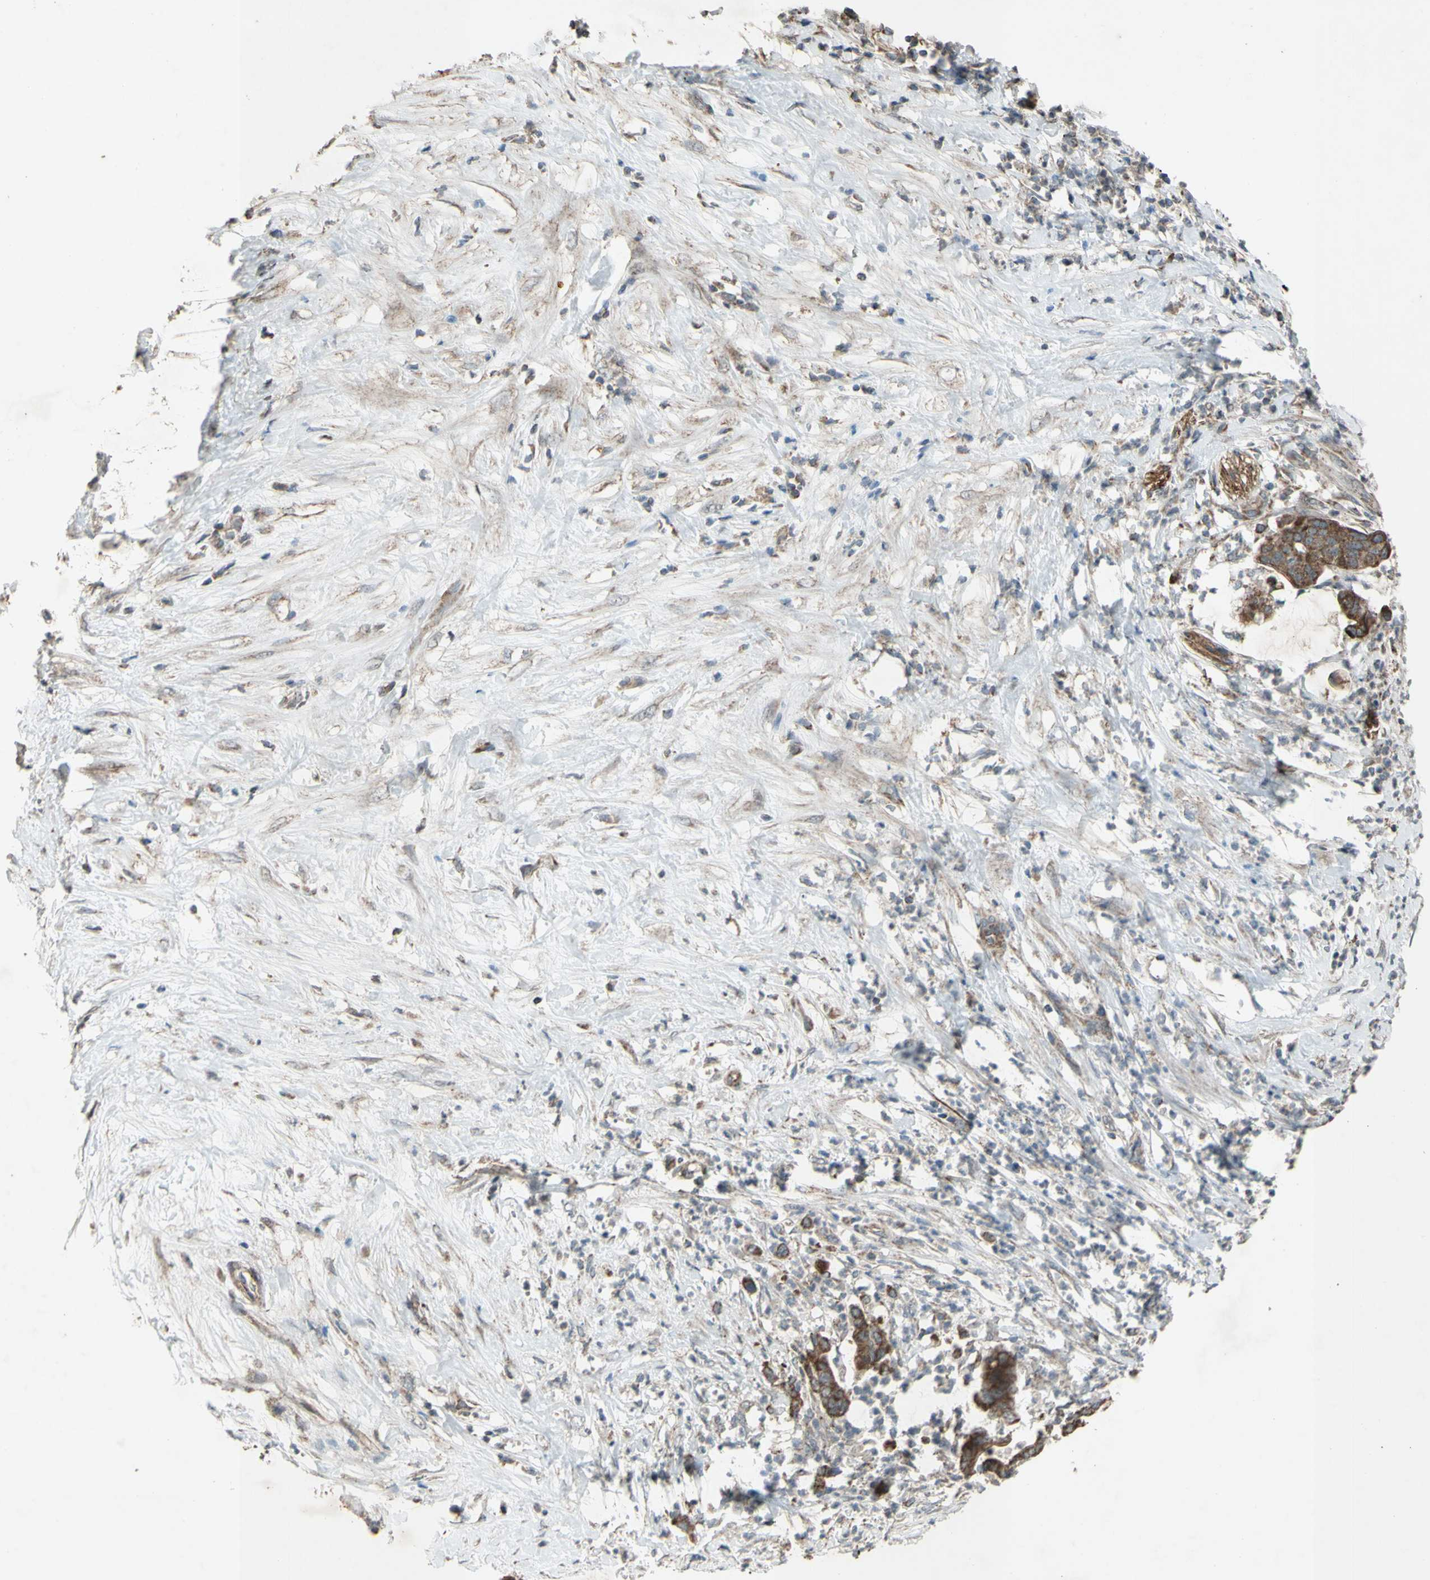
{"staining": {"intensity": "moderate", "quantity": ">75%", "location": "cytoplasmic/membranous"}, "tissue": "pancreatic cancer", "cell_type": "Tumor cells", "image_type": "cancer", "snomed": [{"axis": "morphology", "description": "Adenocarcinoma, NOS"}, {"axis": "topography", "description": "Pancreas"}], "caption": "Moderate cytoplasmic/membranous staining for a protein is identified in approximately >75% of tumor cells of pancreatic adenocarcinoma using immunohistochemistry.", "gene": "ACOT8", "patient": {"sex": "male", "age": 41}}